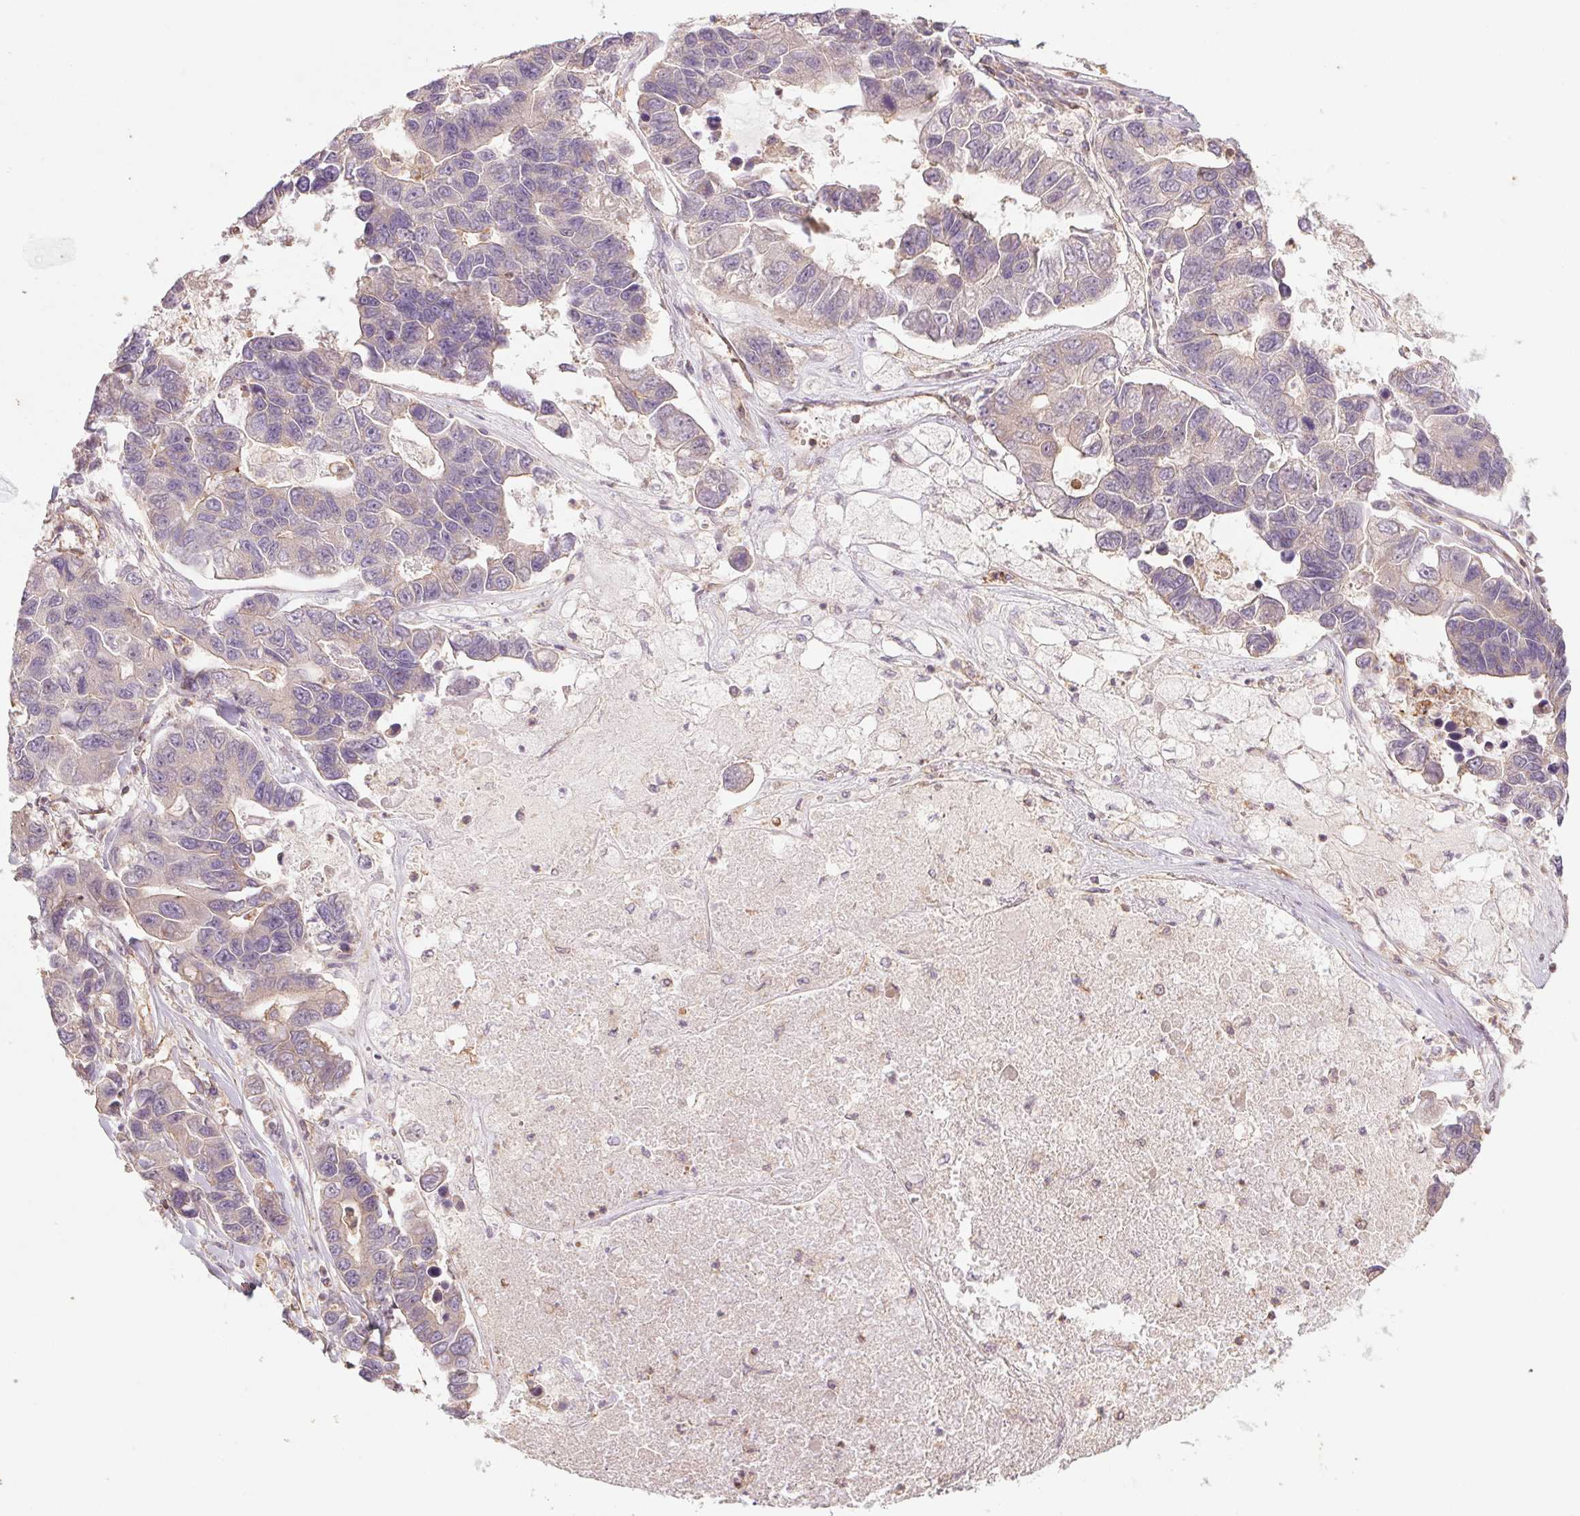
{"staining": {"intensity": "weak", "quantity": "<25%", "location": "cytoplasmic/membranous"}, "tissue": "lung cancer", "cell_type": "Tumor cells", "image_type": "cancer", "snomed": [{"axis": "morphology", "description": "Adenocarcinoma, NOS"}, {"axis": "topography", "description": "Bronchus"}, {"axis": "topography", "description": "Lung"}], "caption": "Tumor cells show no significant protein staining in lung cancer (adenocarcinoma). Brightfield microscopy of immunohistochemistry (IHC) stained with DAB (brown) and hematoxylin (blue), captured at high magnification.", "gene": "TUBA3D", "patient": {"sex": "female", "age": 51}}